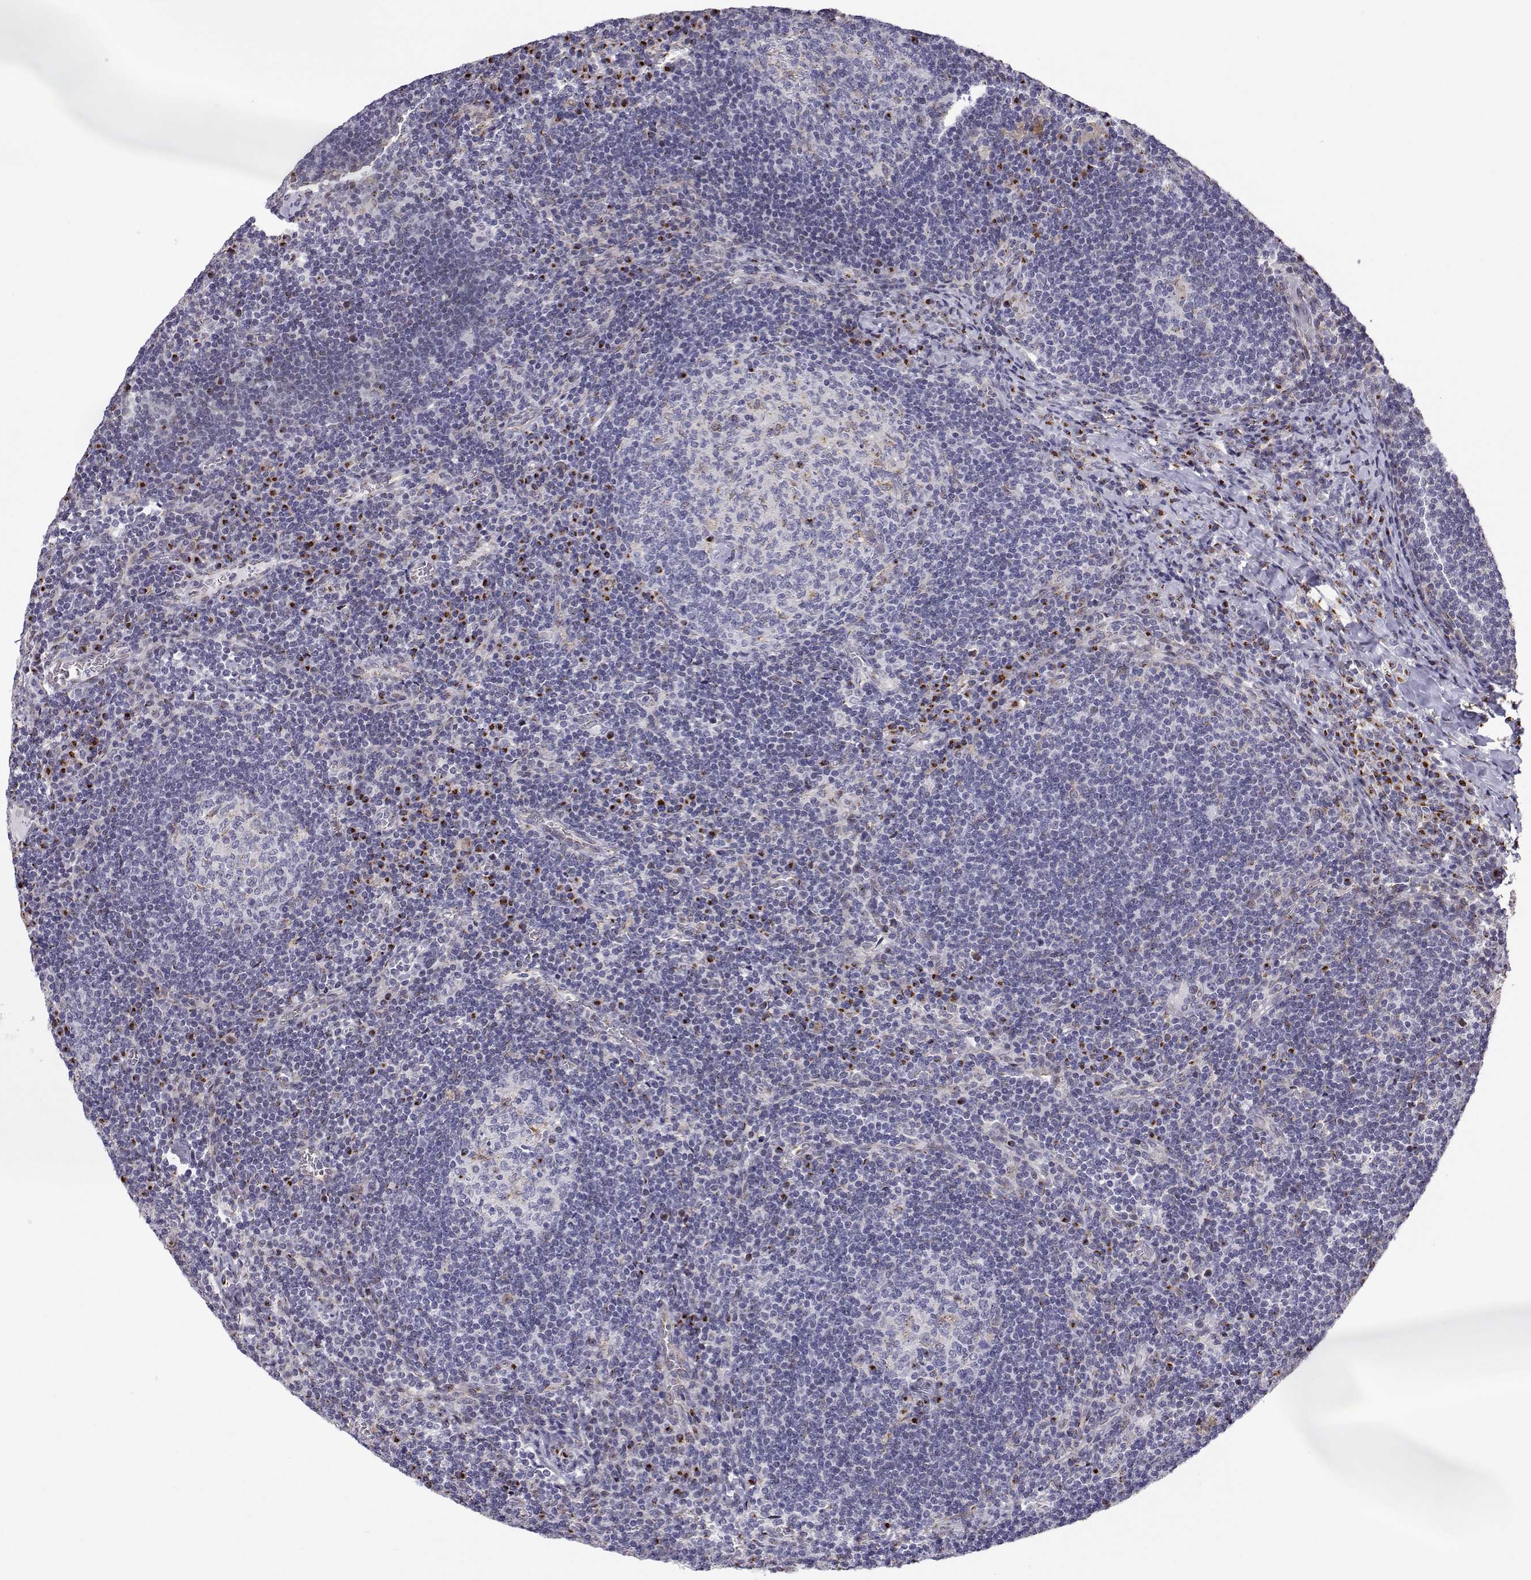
{"staining": {"intensity": "negative", "quantity": "none", "location": "none"}, "tissue": "lymph node", "cell_type": "Germinal center cells", "image_type": "normal", "snomed": [{"axis": "morphology", "description": "Normal tissue, NOS"}, {"axis": "topography", "description": "Lymph node"}], "caption": "High magnification brightfield microscopy of unremarkable lymph node stained with DAB (brown) and counterstained with hematoxylin (blue): germinal center cells show no significant staining.", "gene": "STARD13", "patient": {"sex": "male", "age": 67}}